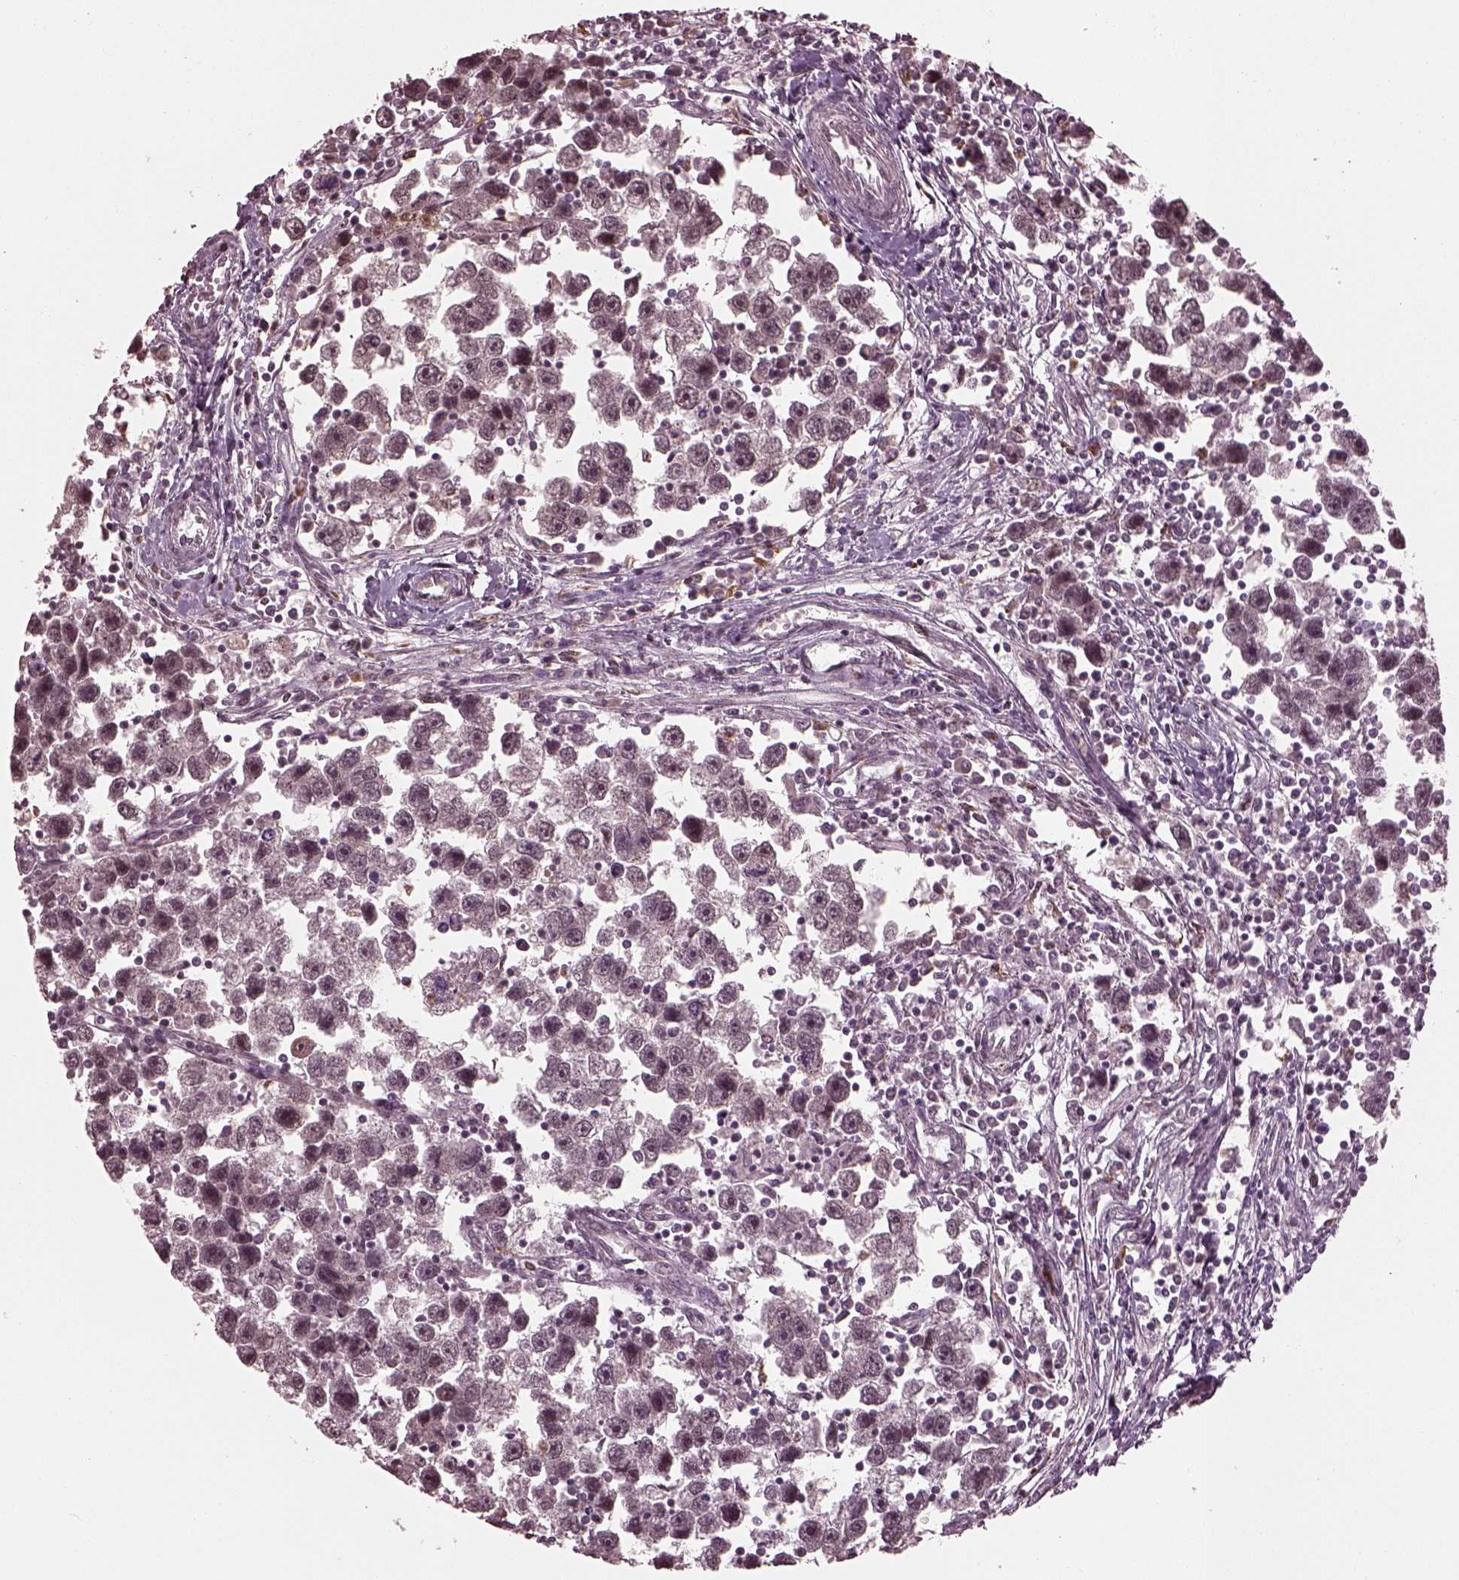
{"staining": {"intensity": "negative", "quantity": "none", "location": "none"}, "tissue": "testis cancer", "cell_type": "Tumor cells", "image_type": "cancer", "snomed": [{"axis": "morphology", "description": "Seminoma, NOS"}, {"axis": "topography", "description": "Testis"}], "caption": "IHC image of testis cancer (seminoma) stained for a protein (brown), which shows no expression in tumor cells.", "gene": "RUFY3", "patient": {"sex": "male", "age": 30}}